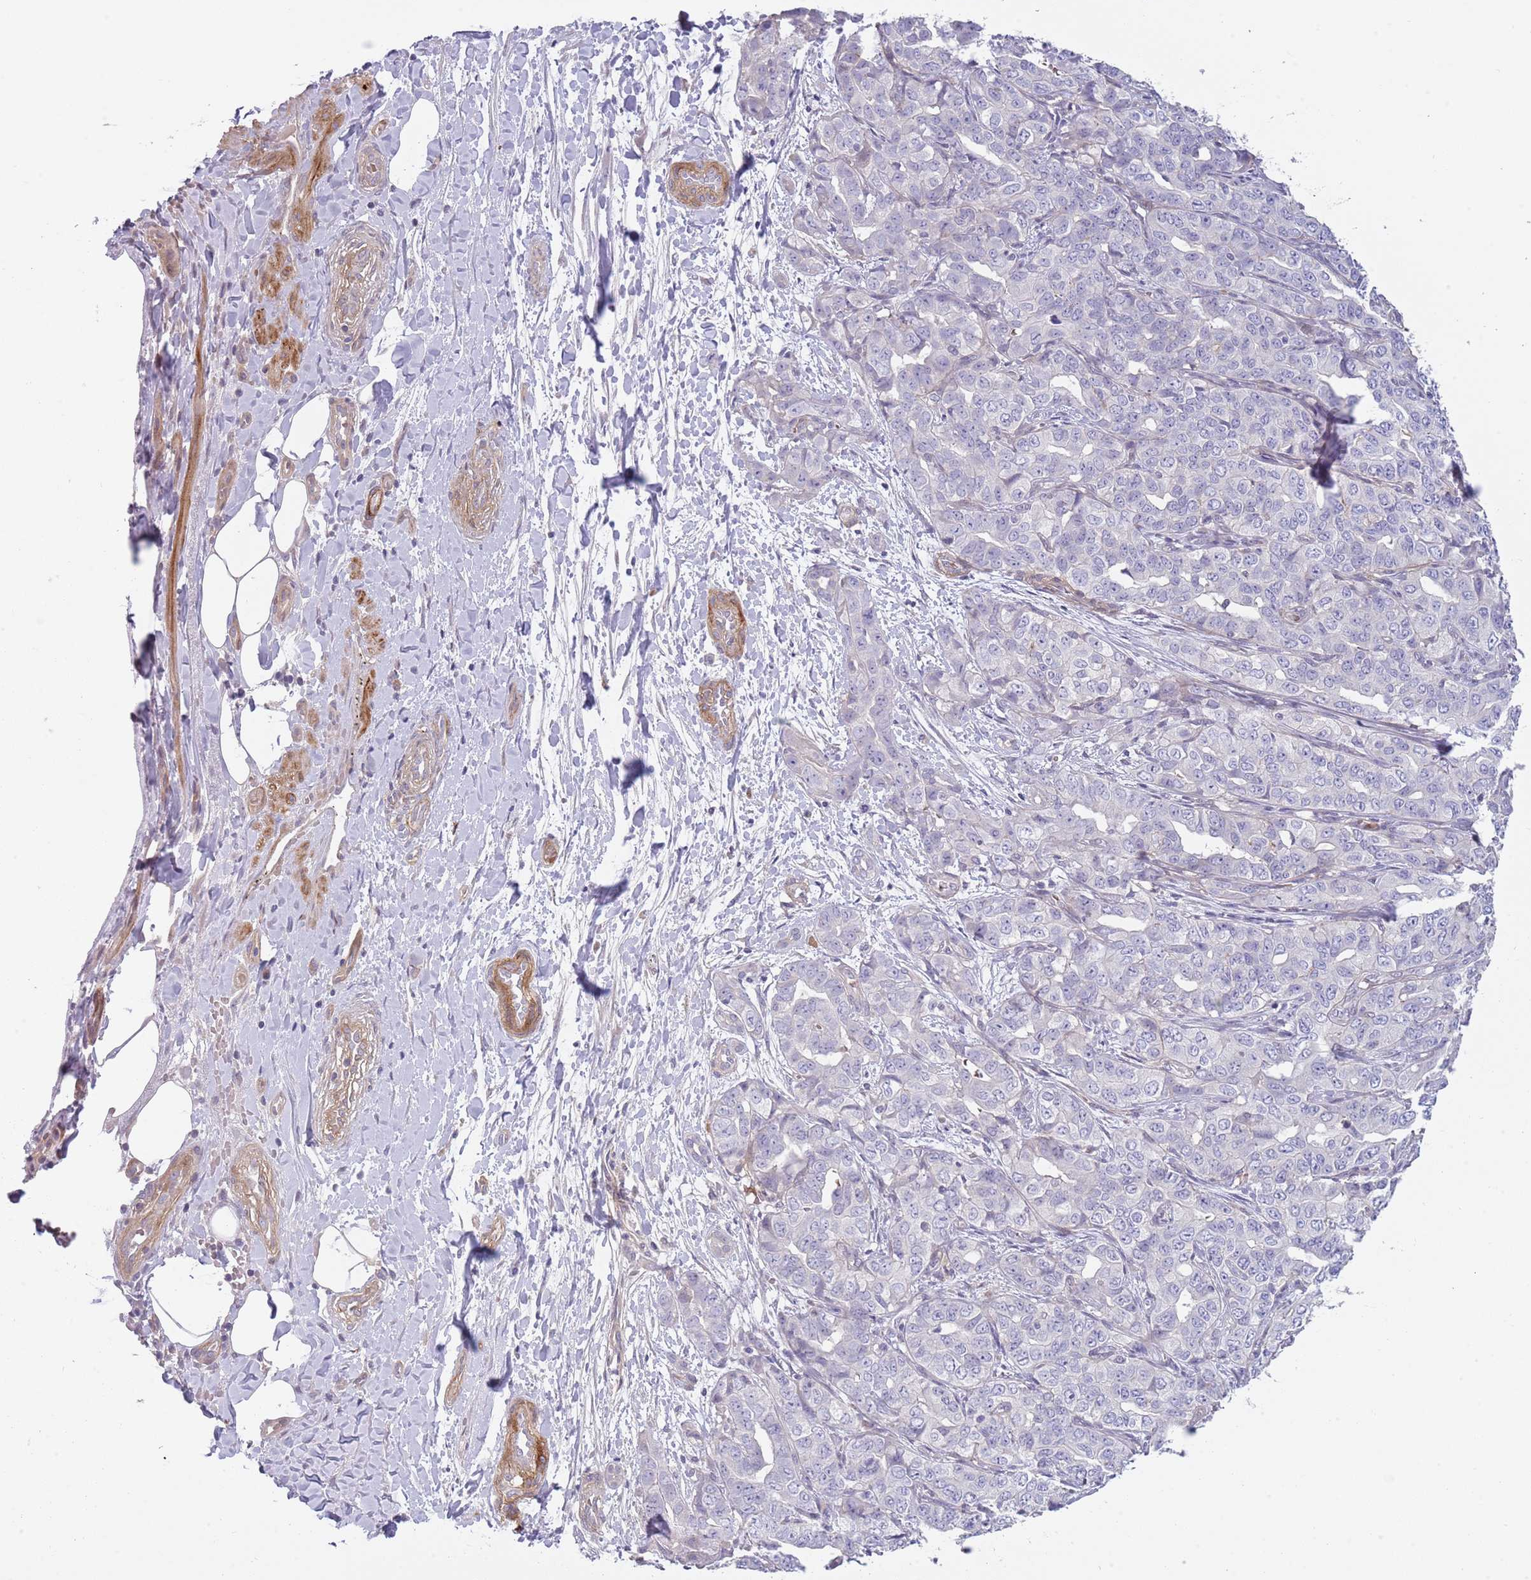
{"staining": {"intensity": "negative", "quantity": "none", "location": "none"}, "tissue": "liver cancer", "cell_type": "Tumor cells", "image_type": "cancer", "snomed": [{"axis": "morphology", "description": "Cholangiocarcinoma"}, {"axis": "topography", "description": "Liver"}], "caption": "This histopathology image is of liver cancer stained with immunohistochemistry to label a protein in brown with the nuclei are counter-stained blue. There is no expression in tumor cells.", "gene": "TINAGL1", "patient": {"sex": "male", "age": 59}}